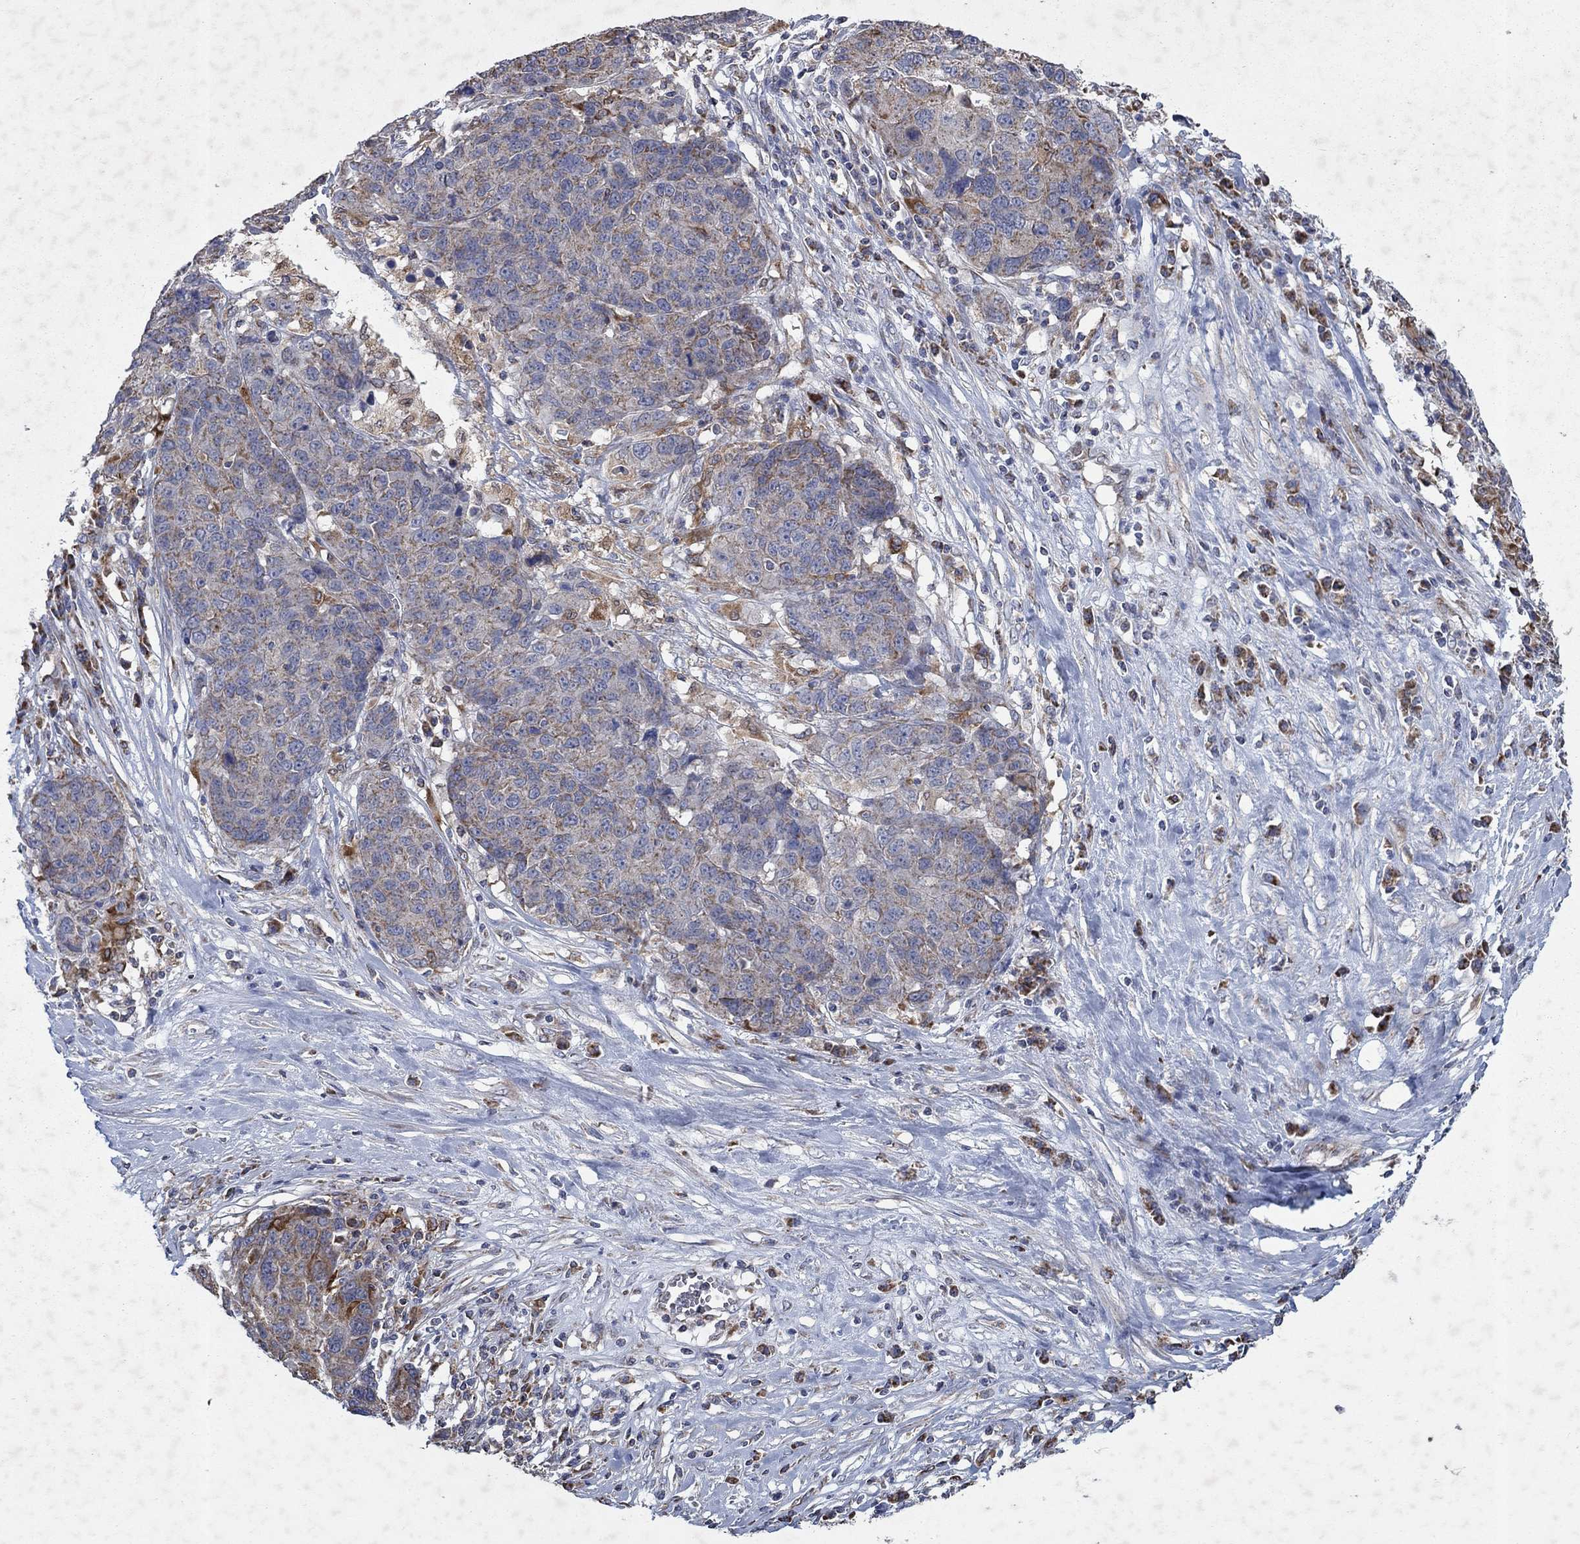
{"staining": {"intensity": "moderate", "quantity": "<25%", "location": "cytoplasmic/membranous"}, "tissue": "ovarian cancer", "cell_type": "Tumor cells", "image_type": "cancer", "snomed": [{"axis": "morphology", "description": "Cystadenocarcinoma, serous, NOS"}, {"axis": "topography", "description": "Ovary"}], "caption": "Protein expression analysis of human ovarian serous cystadenocarcinoma reveals moderate cytoplasmic/membranous positivity in about <25% of tumor cells.", "gene": "NCEH1", "patient": {"sex": "female", "age": 87}}